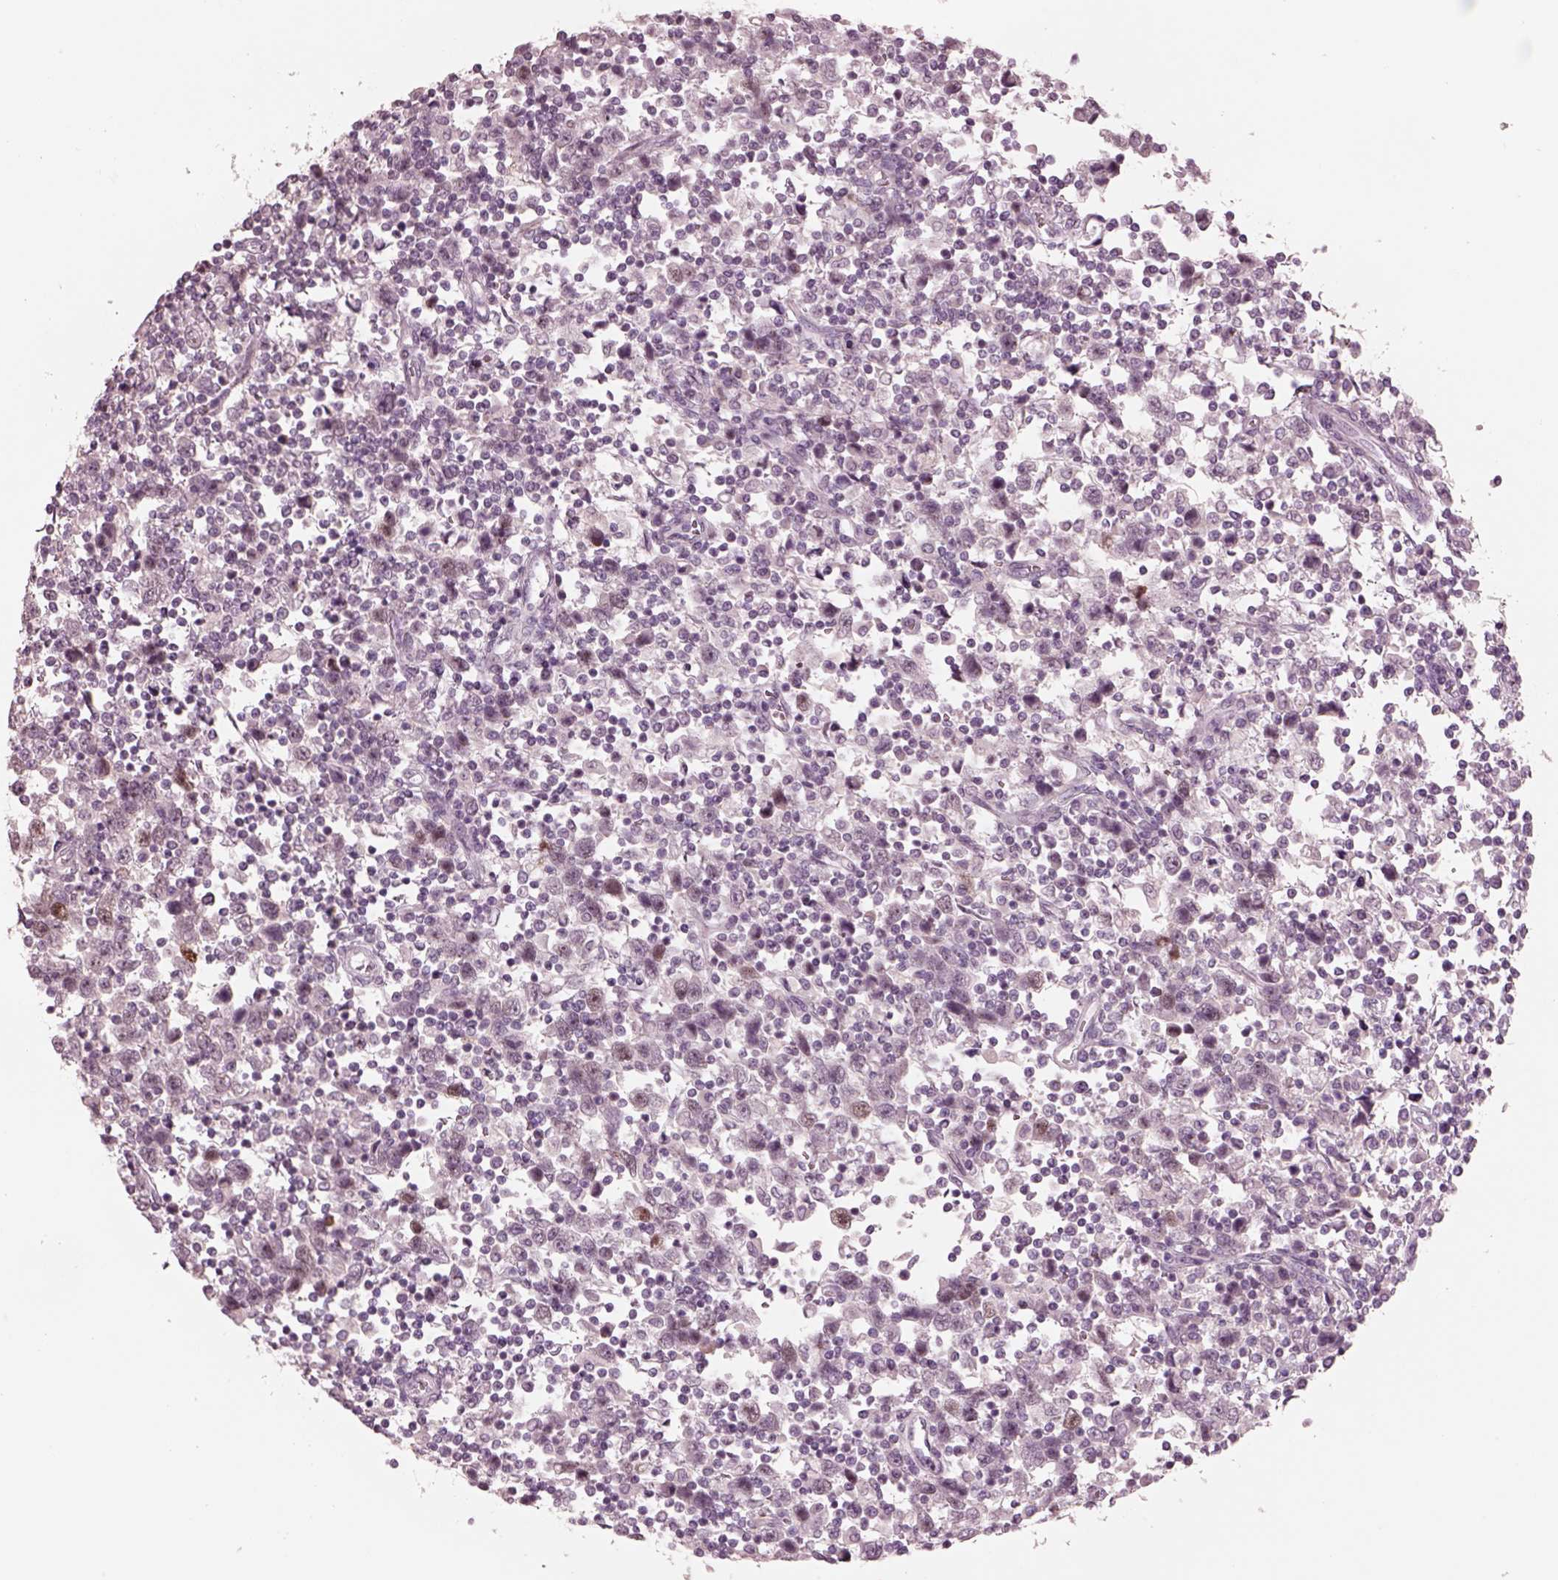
{"staining": {"intensity": "negative", "quantity": "none", "location": "none"}, "tissue": "testis cancer", "cell_type": "Tumor cells", "image_type": "cancer", "snomed": [{"axis": "morphology", "description": "Seminoma, NOS"}, {"axis": "topography", "description": "Testis"}], "caption": "Immunohistochemistry of human testis cancer displays no positivity in tumor cells.", "gene": "SOX9", "patient": {"sex": "male", "age": 34}}